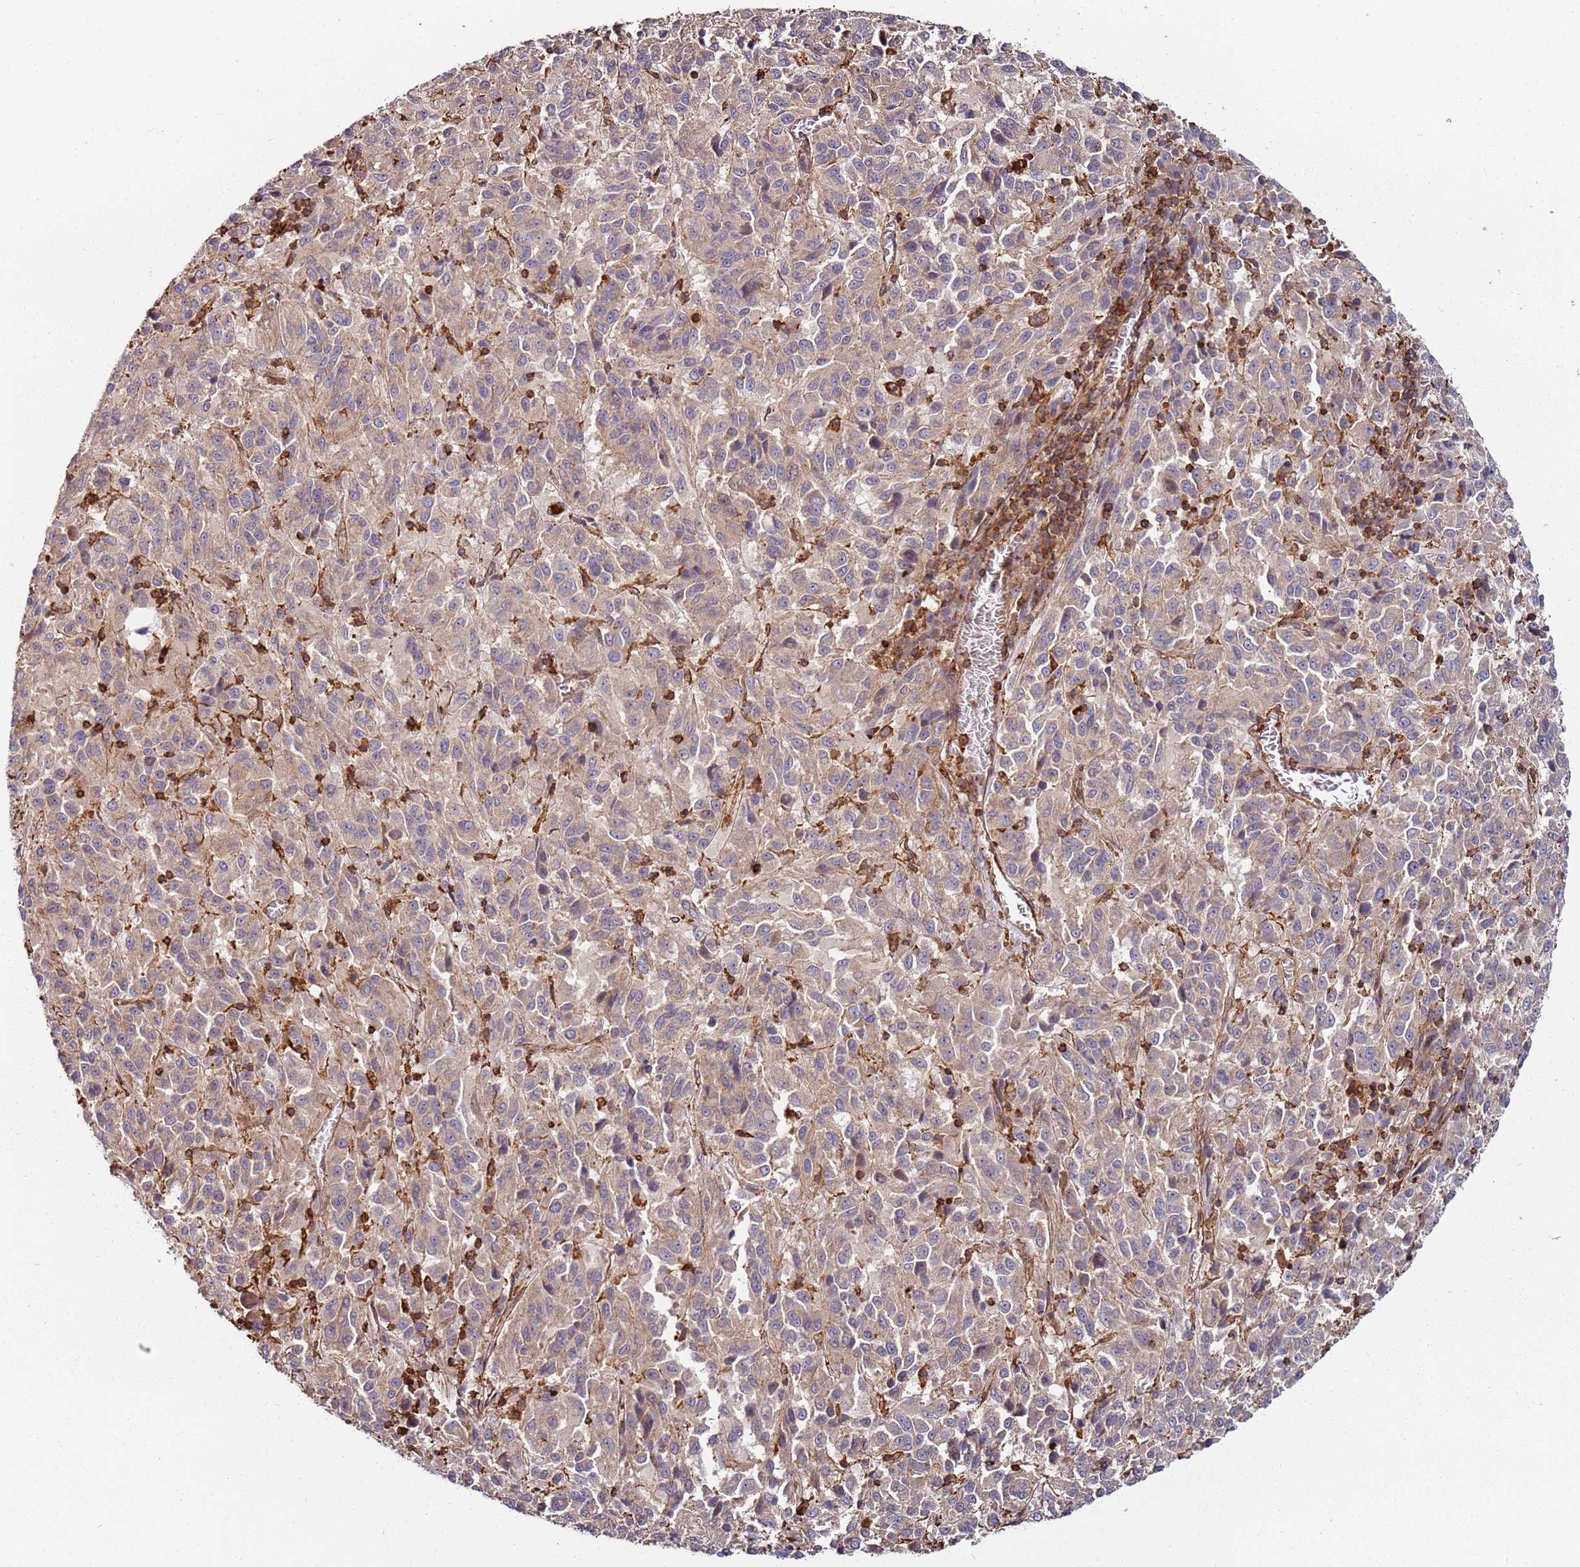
{"staining": {"intensity": "weak", "quantity": ">75%", "location": "cytoplasmic/membranous"}, "tissue": "melanoma", "cell_type": "Tumor cells", "image_type": "cancer", "snomed": [{"axis": "morphology", "description": "Malignant melanoma, Metastatic site"}, {"axis": "topography", "description": "Lung"}], "caption": "An immunohistochemistry (IHC) micrograph of neoplastic tissue is shown. Protein staining in brown highlights weak cytoplasmic/membranous positivity in malignant melanoma (metastatic site) within tumor cells.", "gene": "CYP2U1", "patient": {"sex": "male", "age": 64}}